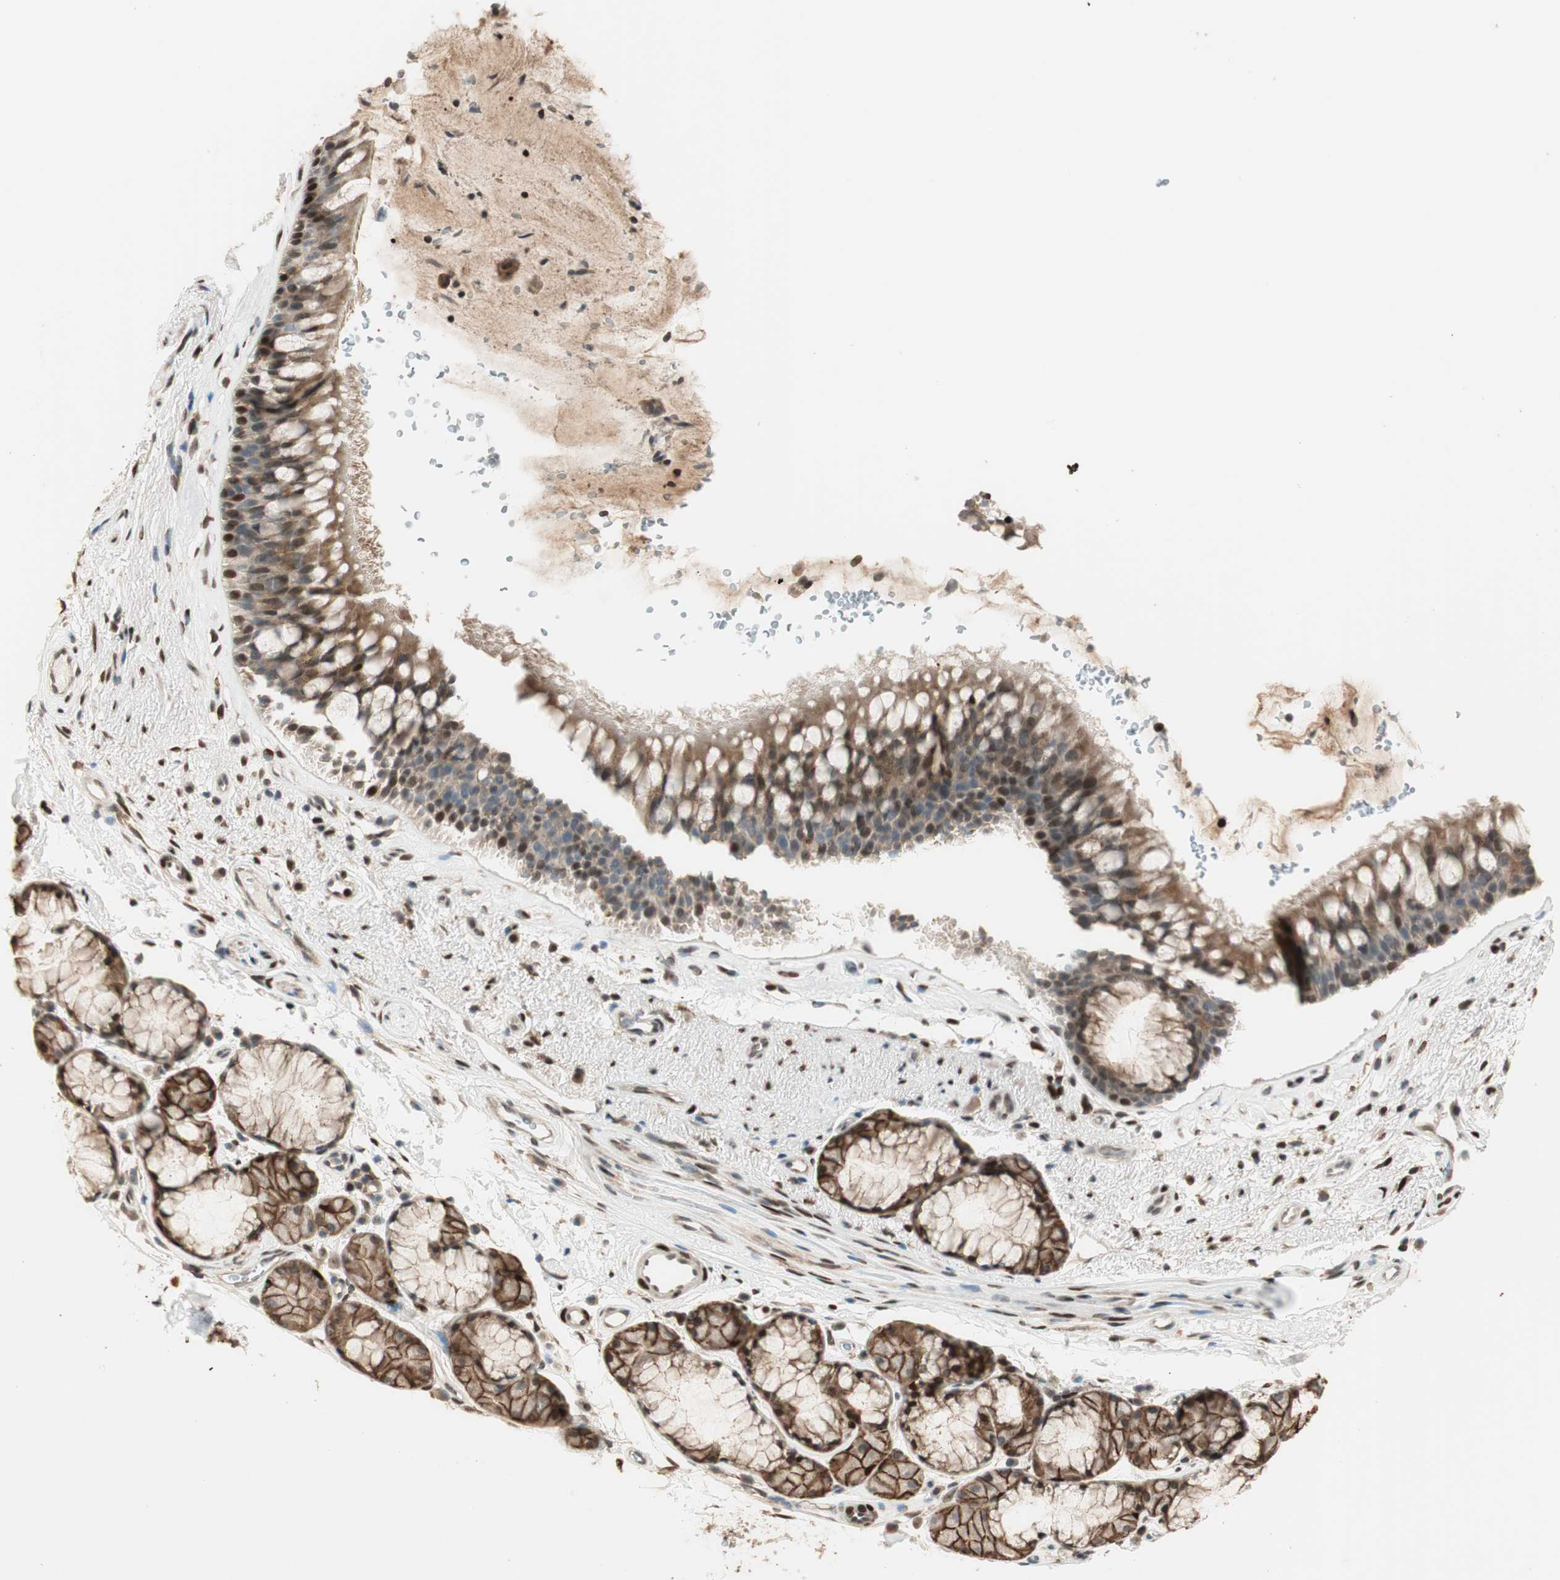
{"staining": {"intensity": "strong", "quantity": ">75%", "location": "cytoplasmic/membranous,nuclear"}, "tissue": "bronchus", "cell_type": "Respiratory epithelial cells", "image_type": "normal", "snomed": [{"axis": "morphology", "description": "Normal tissue, NOS"}, {"axis": "topography", "description": "Bronchus"}], "caption": "The micrograph displays staining of unremarkable bronchus, revealing strong cytoplasmic/membranous,nuclear protein staining (brown color) within respiratory epithelial cells.", "gene": "BIN1", "patient": {"sex": "female", "age": 54}}